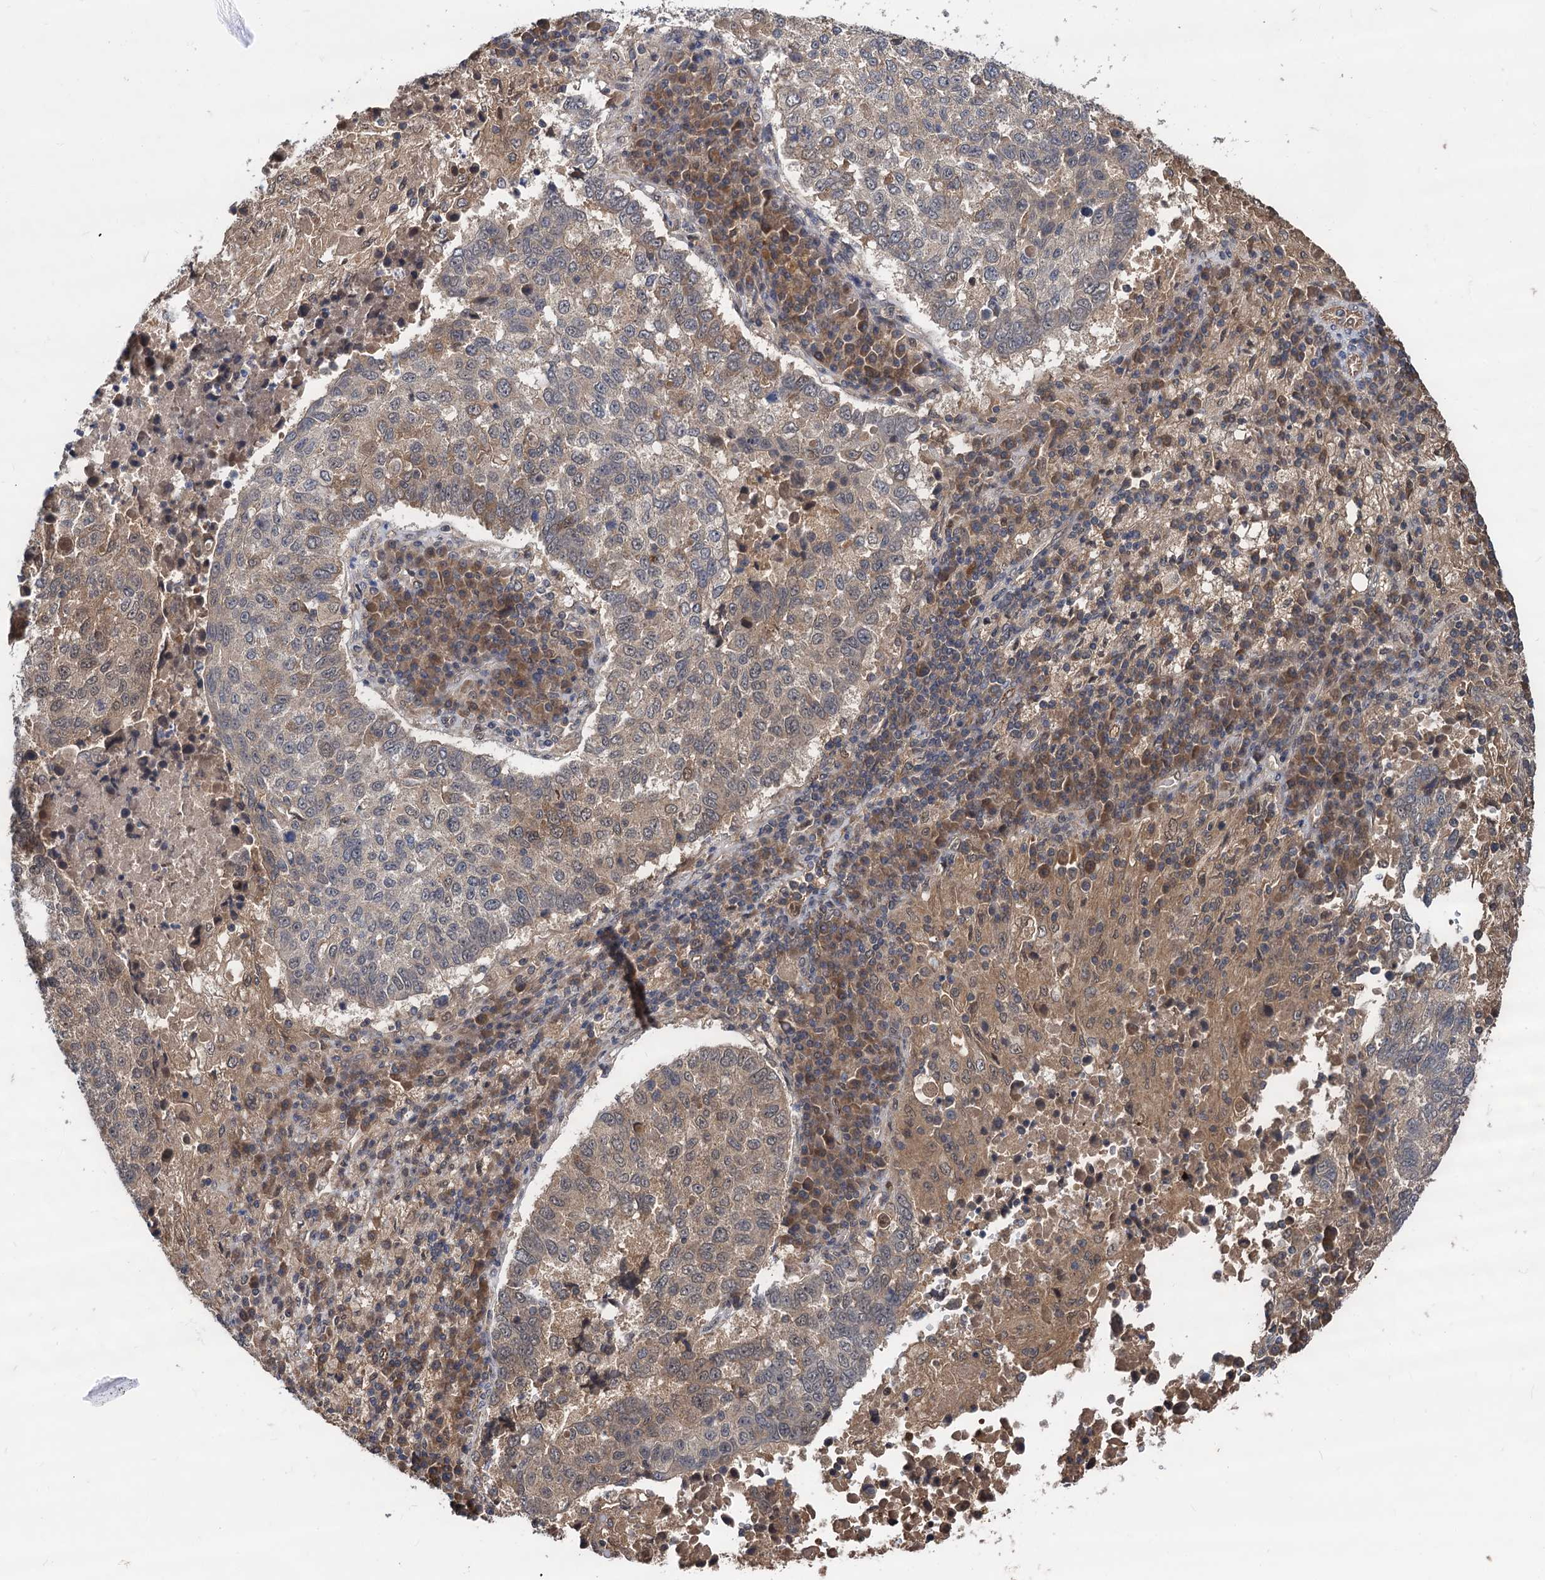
{"staining": {"intensity": "weak", "quantity": "25%-75%", "location": "cytoplasmic/membranous"}, "tissue": "lung cancer", "cell_type": "Tumor cells", "image_type": "cancer", "snomed": [{"axis": "morphology", "description": "Squamous cell carcinoma, NOS"}, {"axis": "topography", "description": "Lung"}], "caption": "Immunohistochemical staining of human lung squamous cell carcinoma displays low levels of weak cytoplasmic/membranous positivity in about 25%-75% of tumor cells. (DAB (3,3'-diaminobenzidine) IHC, brown staining for protein, blue staining for nuclei).", "gene": "PSMD4", "patient": {"sex": "male", "age": 73}}